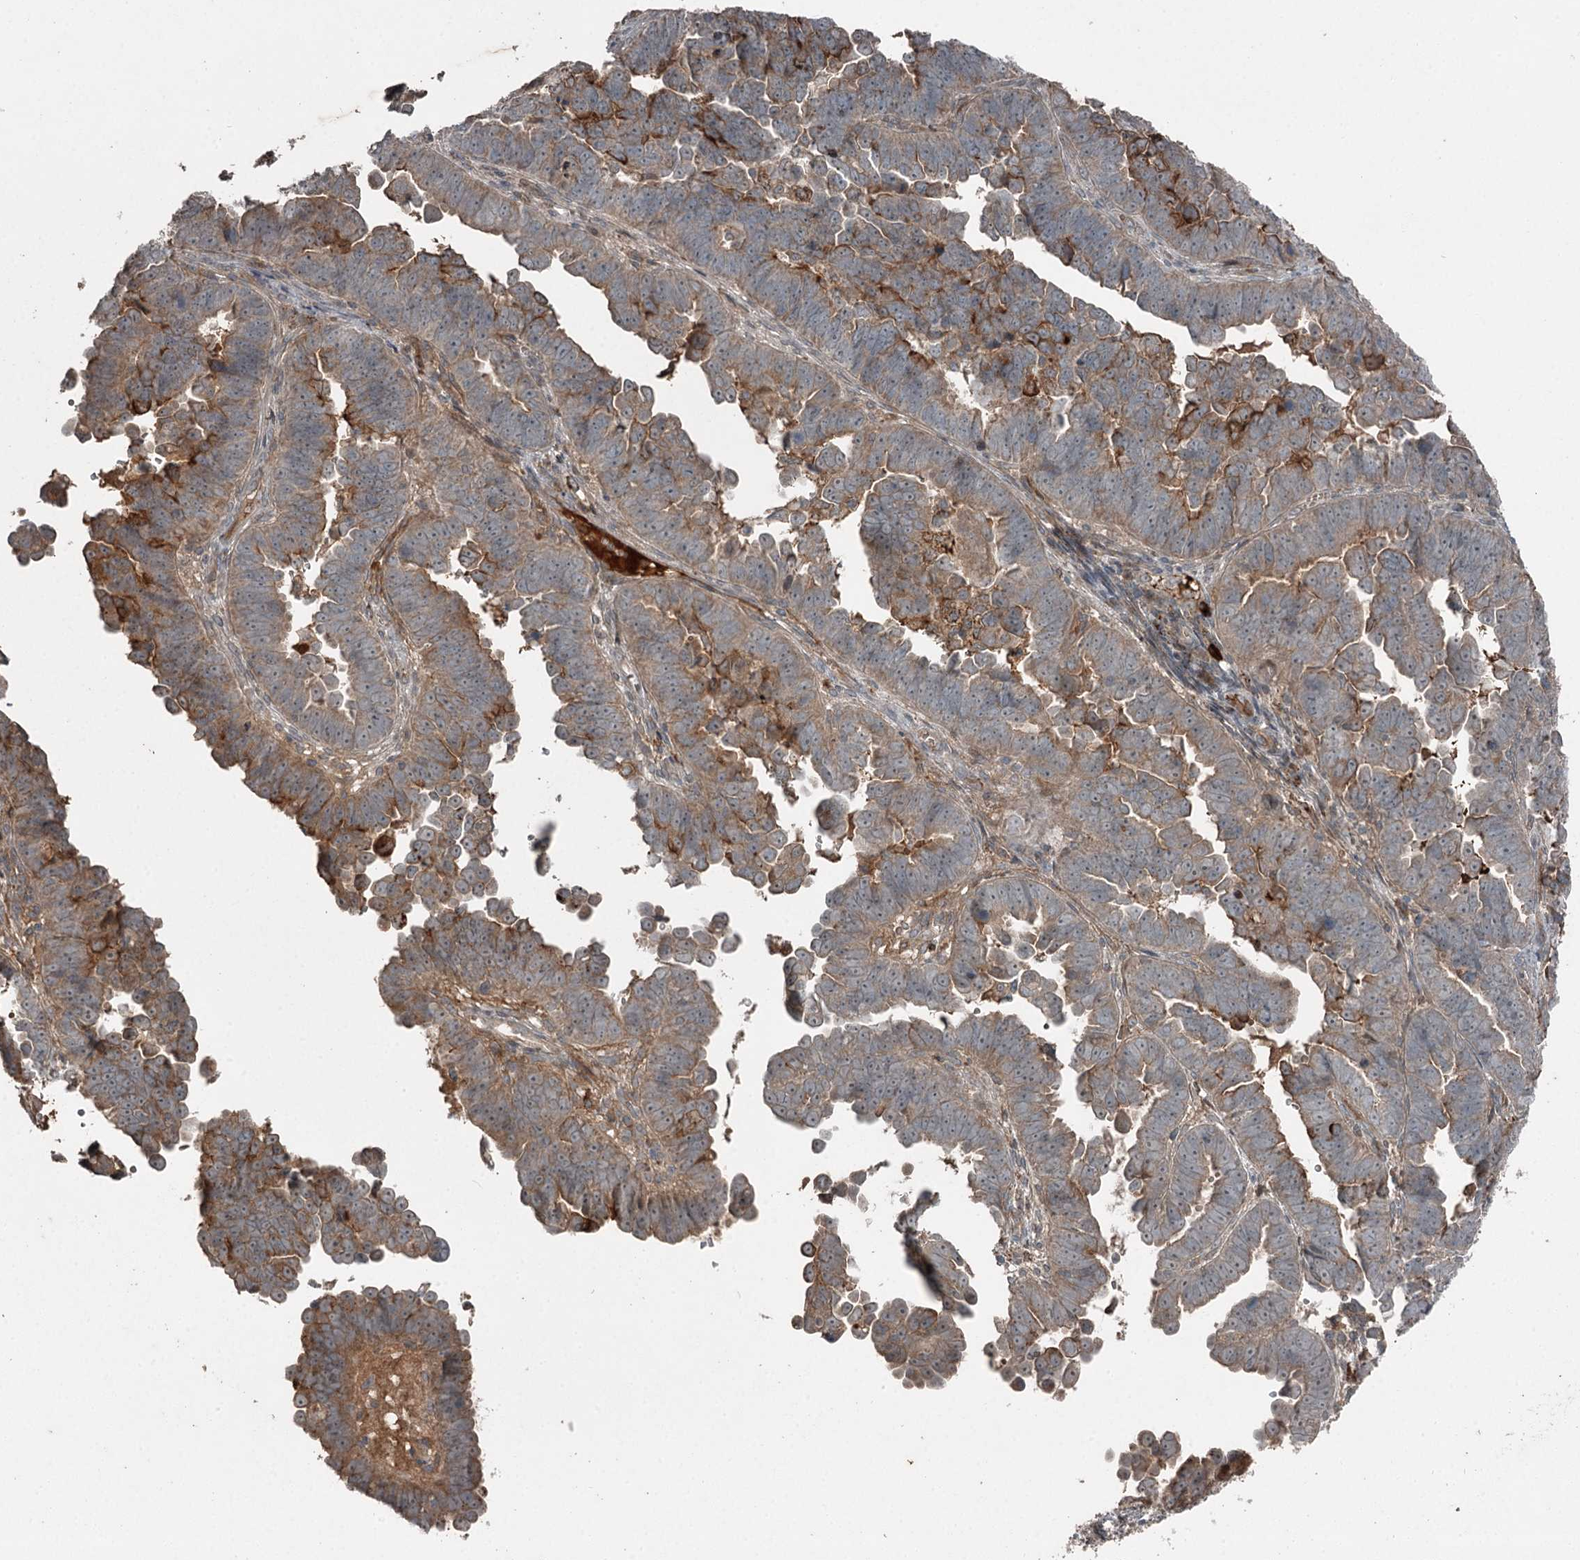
{"staining": {"intensity": "moderate", "quantity": "25%-75%", "location": "cytoplasmic/membranous"}, "tissue": "endometrial cancer", "cell_type": "Tumor cells", "image_type": "cancer", "snomed": [{"axis": "morphology", "description": "Adenocarcinoma, NOS"}, {"axis": "topography", "description": "Endometrium"}], "caption": "Protein staining reveals moderate cytoplasmic/membranous positivity in approximately 25%-75% of tumor cells in endometrial cancer.", "gene": "SLC39A8", "patient": {"sex": "female", "age": 75}}